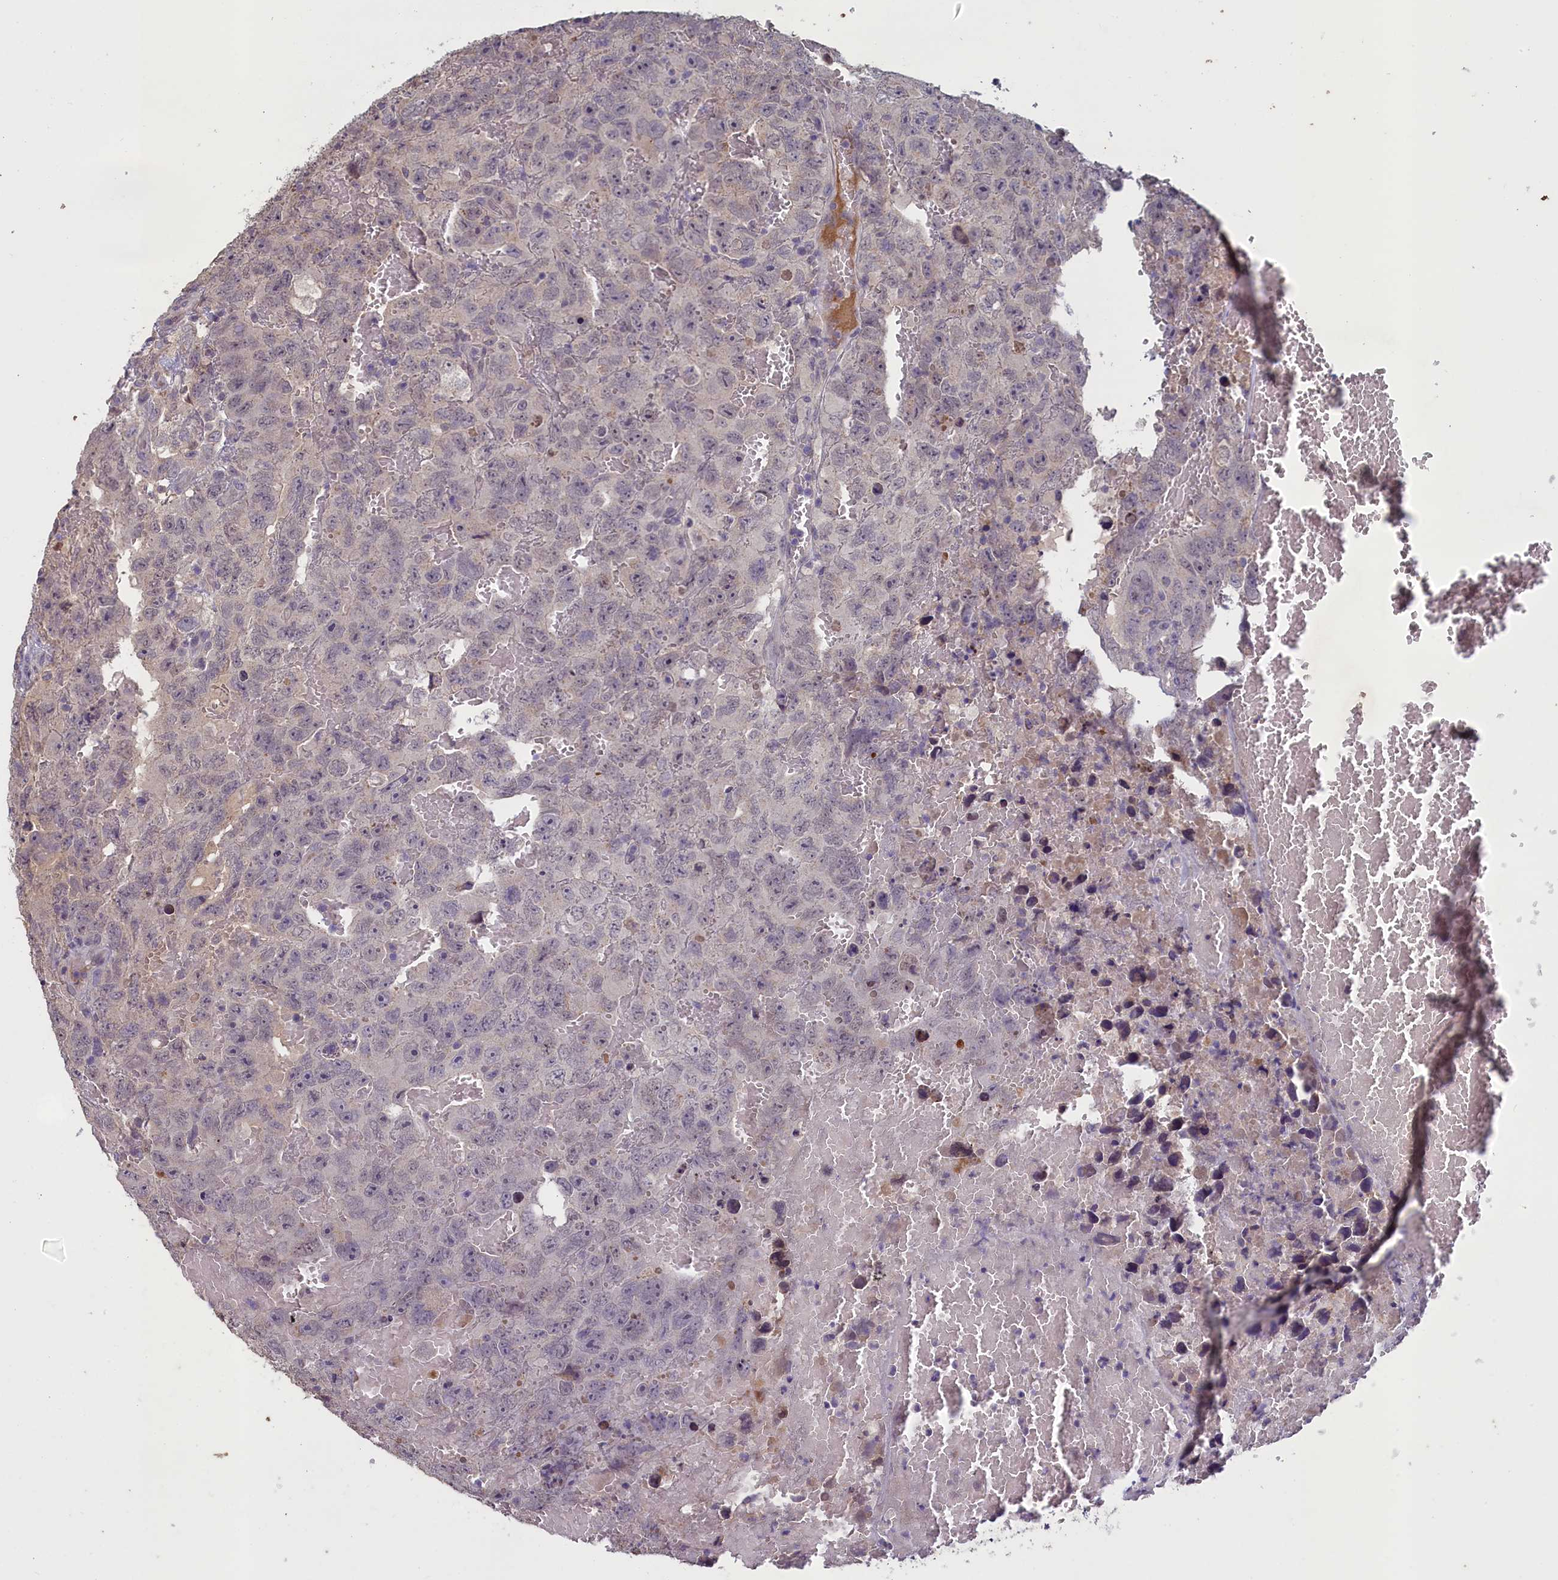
{"staining": {"intensity": "negative", "quantity": "none", "location": "none"}, "tissue": "testis cancer", "cell_type": "Tumor cells", "image_type": "cancer", "snomed": [{"axis": "morphology", "description": "Carcinoma, Embryonal, NOS"}, {"axis": "topography", "description": "Testis"}], "caption": "Tumor cells are negative for brown protein staining in testis cancer. (DAB immunohistochemistry (IHC) with hematoxylin counter stain).", "gene": "ATF7IP2", "patient": {"sex": "male", "age": 45}}